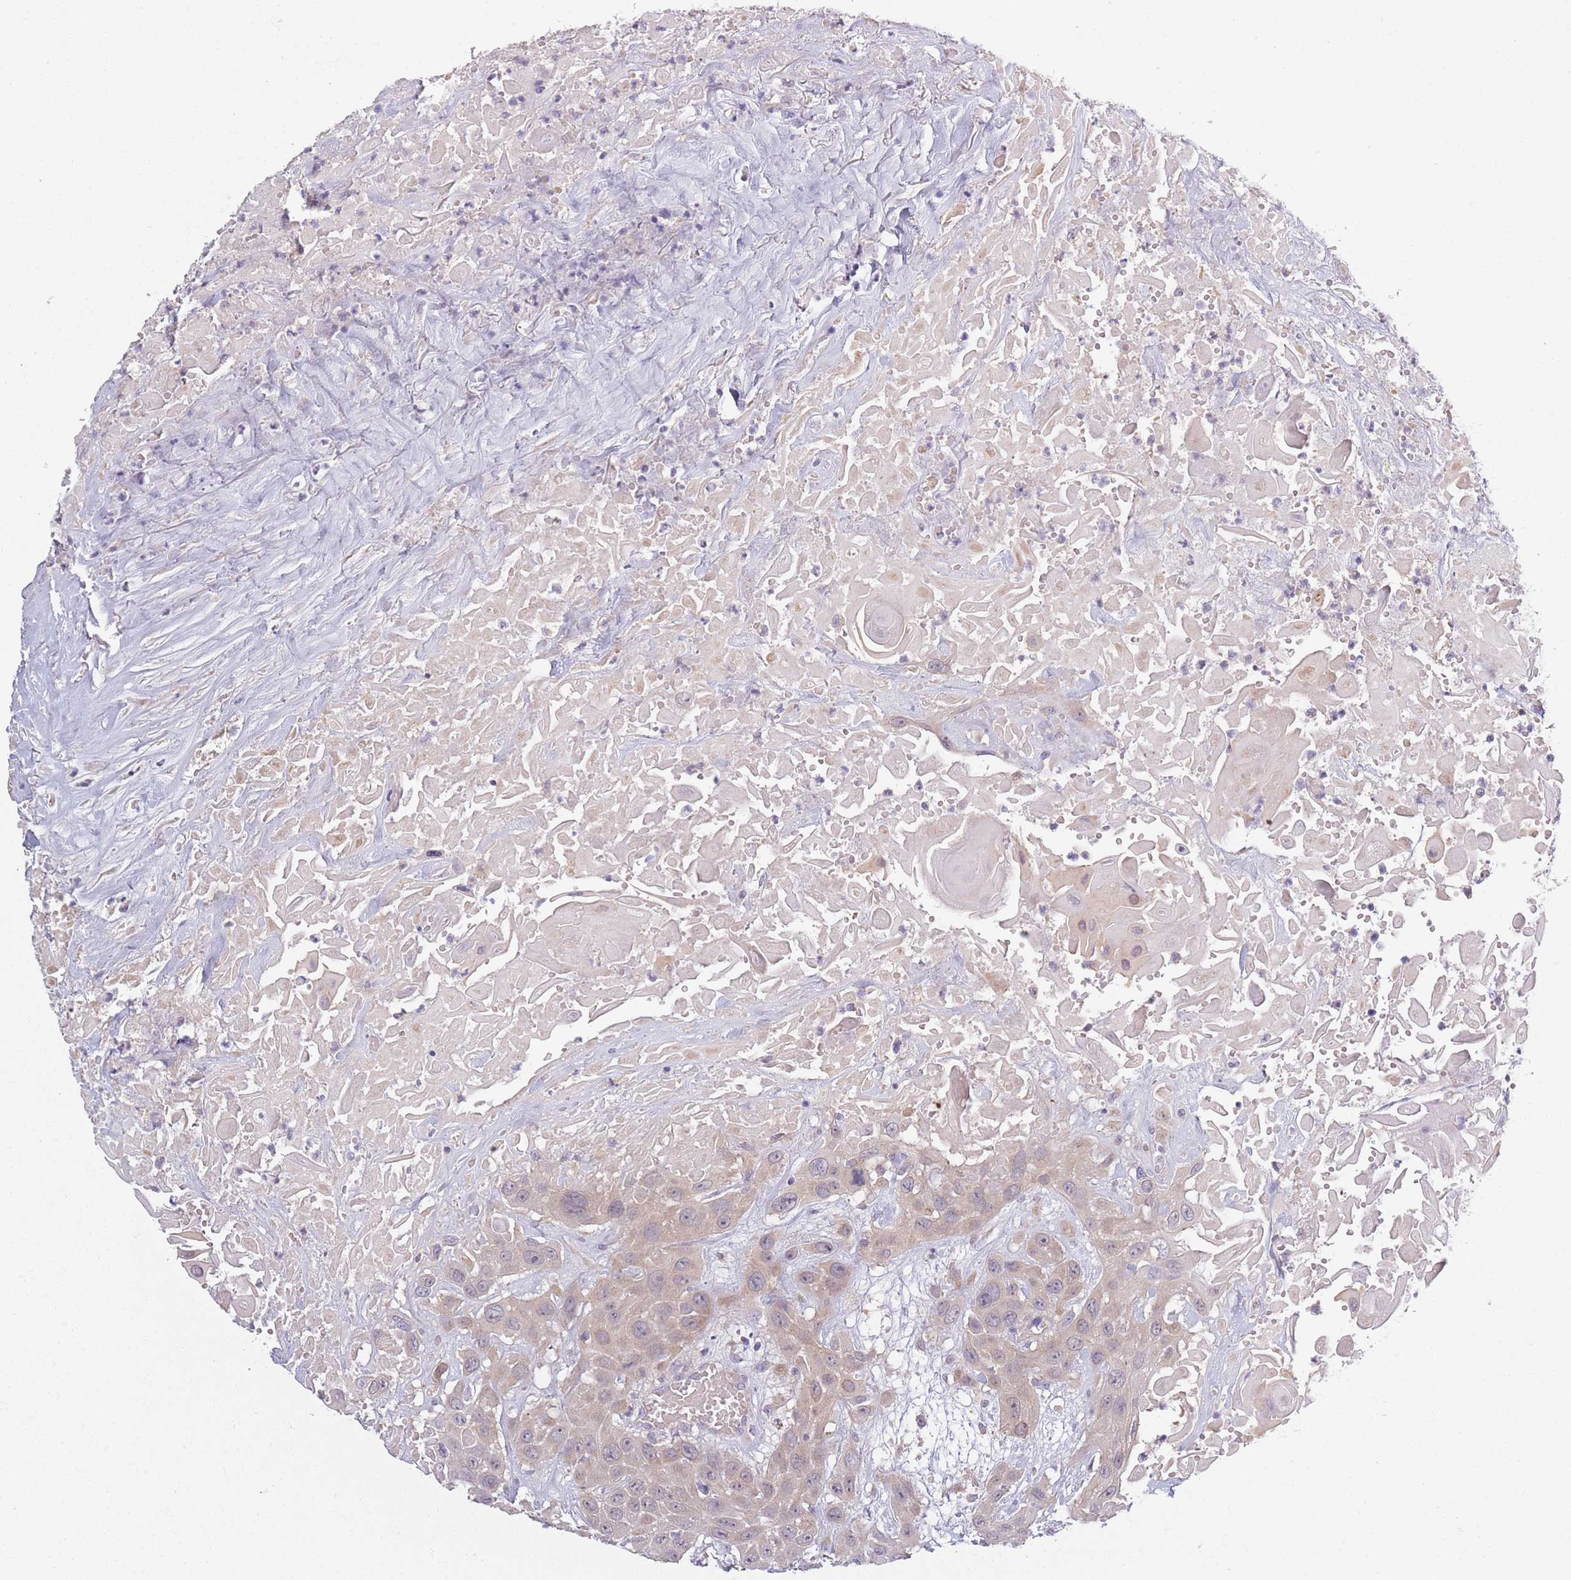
{"staining": {"intensity": "weak", "quantity": "<25%", "location": "cytoplasmic/membranous"}, "tissue": "head and neck cancer", "cell_type": "Tumor cells", "image_type": "cancer", "snomed": [{"axis": "morphology", "description": "Squamous cell carcinoma, NOS"}, {"axis": "topography", "description": "Head-Neck"}], "caption": "The IHC photomicrograph has no significant staining in tumor cells of head and neck cancer tissue.", "gene": "COQ5", "patient": {"sex": "male", "age": 81}}